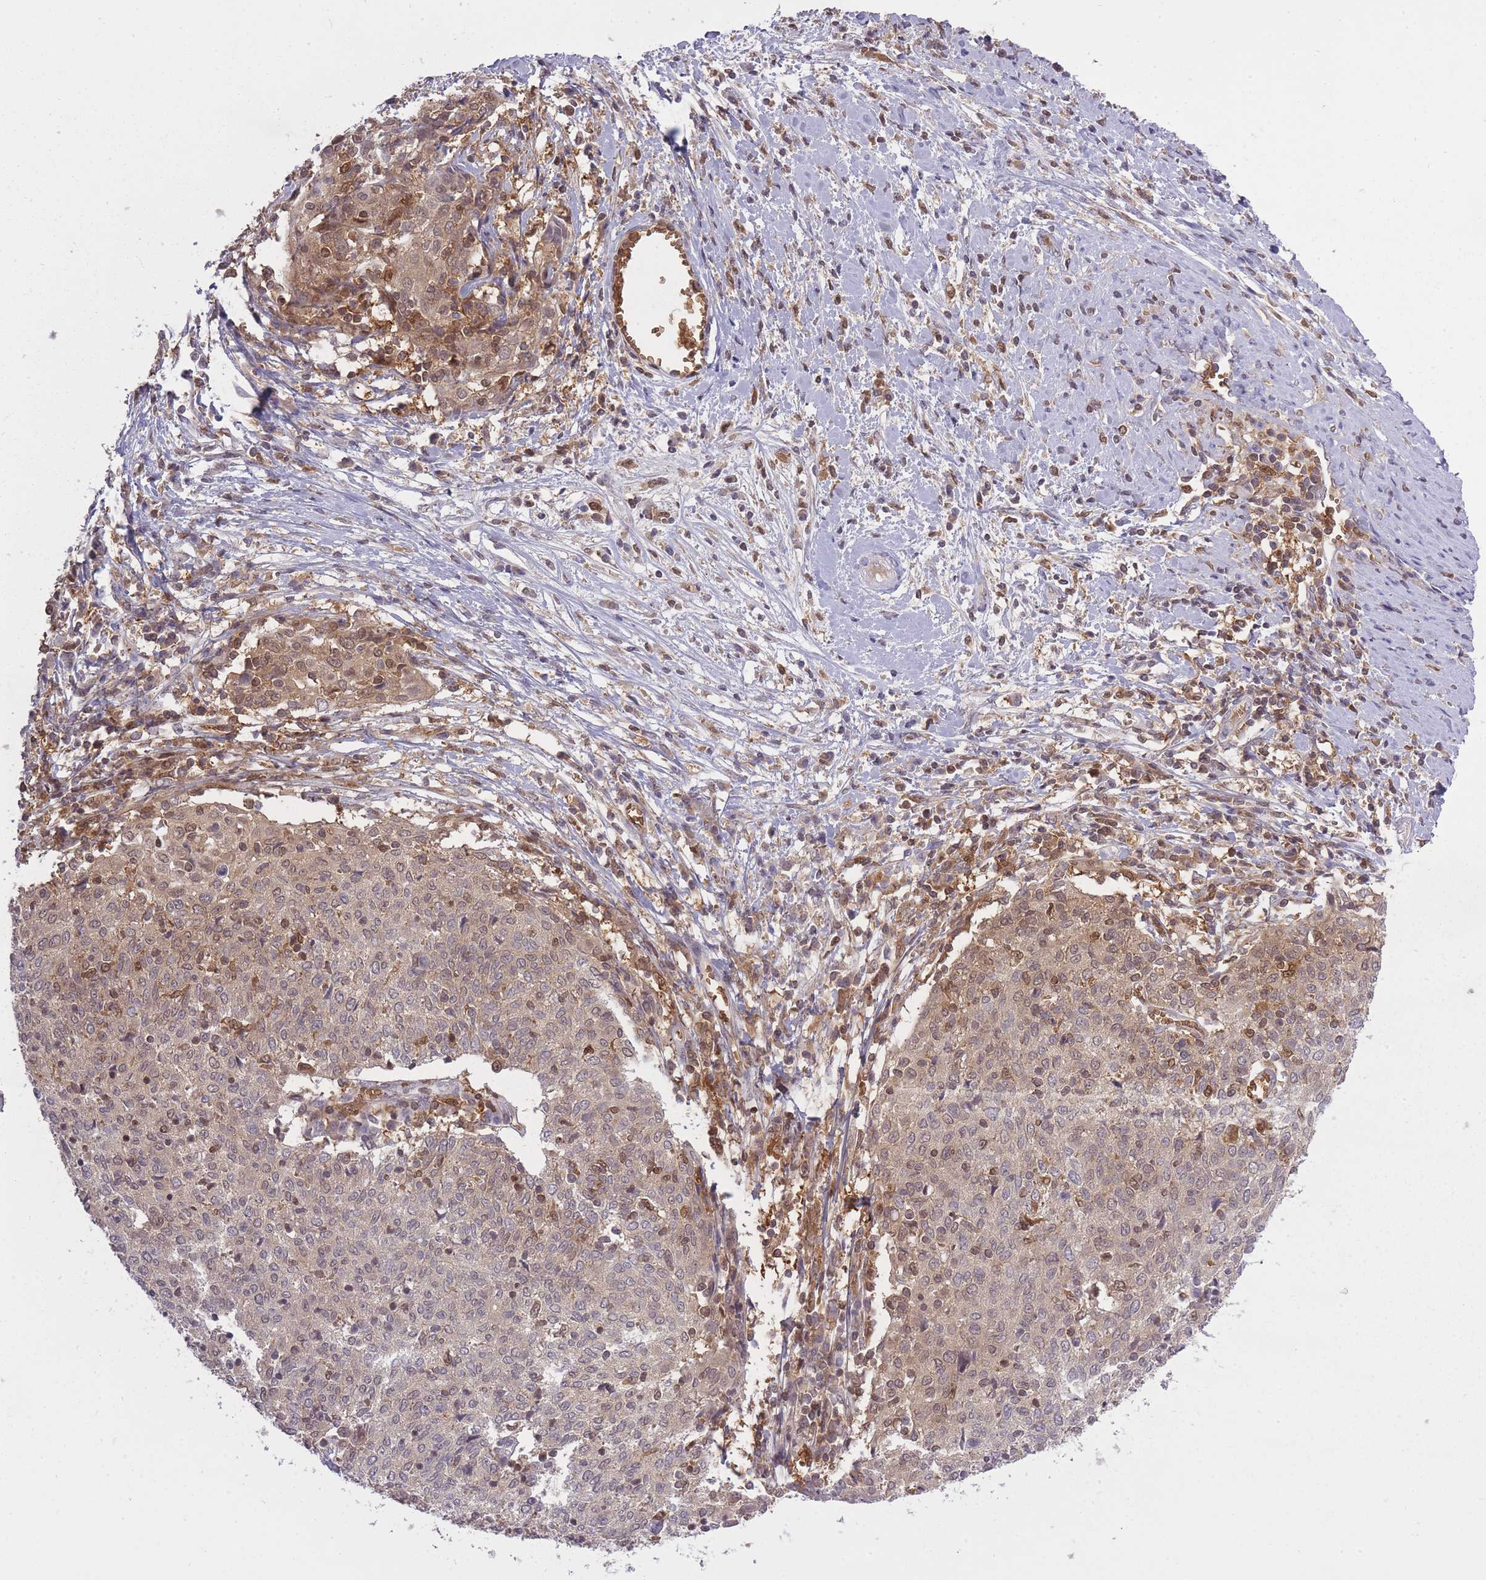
{"staining": {"intensity": "moderate", "quantity": ">75%", "location": "cytoplasmic/membranous,nuclear"}, "tissue": "cervical cancer", "cell_type": "Tumor cells", "image_type": "cancer", "snomed": [{"axis": "morphology", "description": "Squamous cell carcinoma, NOS"}, {"axis": "topography", "description": "Cervix"}], "caption": "Cervical cancer (squamous cell carcinoma) was stained to show a protein in brown. There is medium levels of moderate cytoplasmic/membranous and nuclear positivity in approximately >75% of tumor cells.", "gene": "CXorf38", "patient": {"sex": "female", "age": 52}}